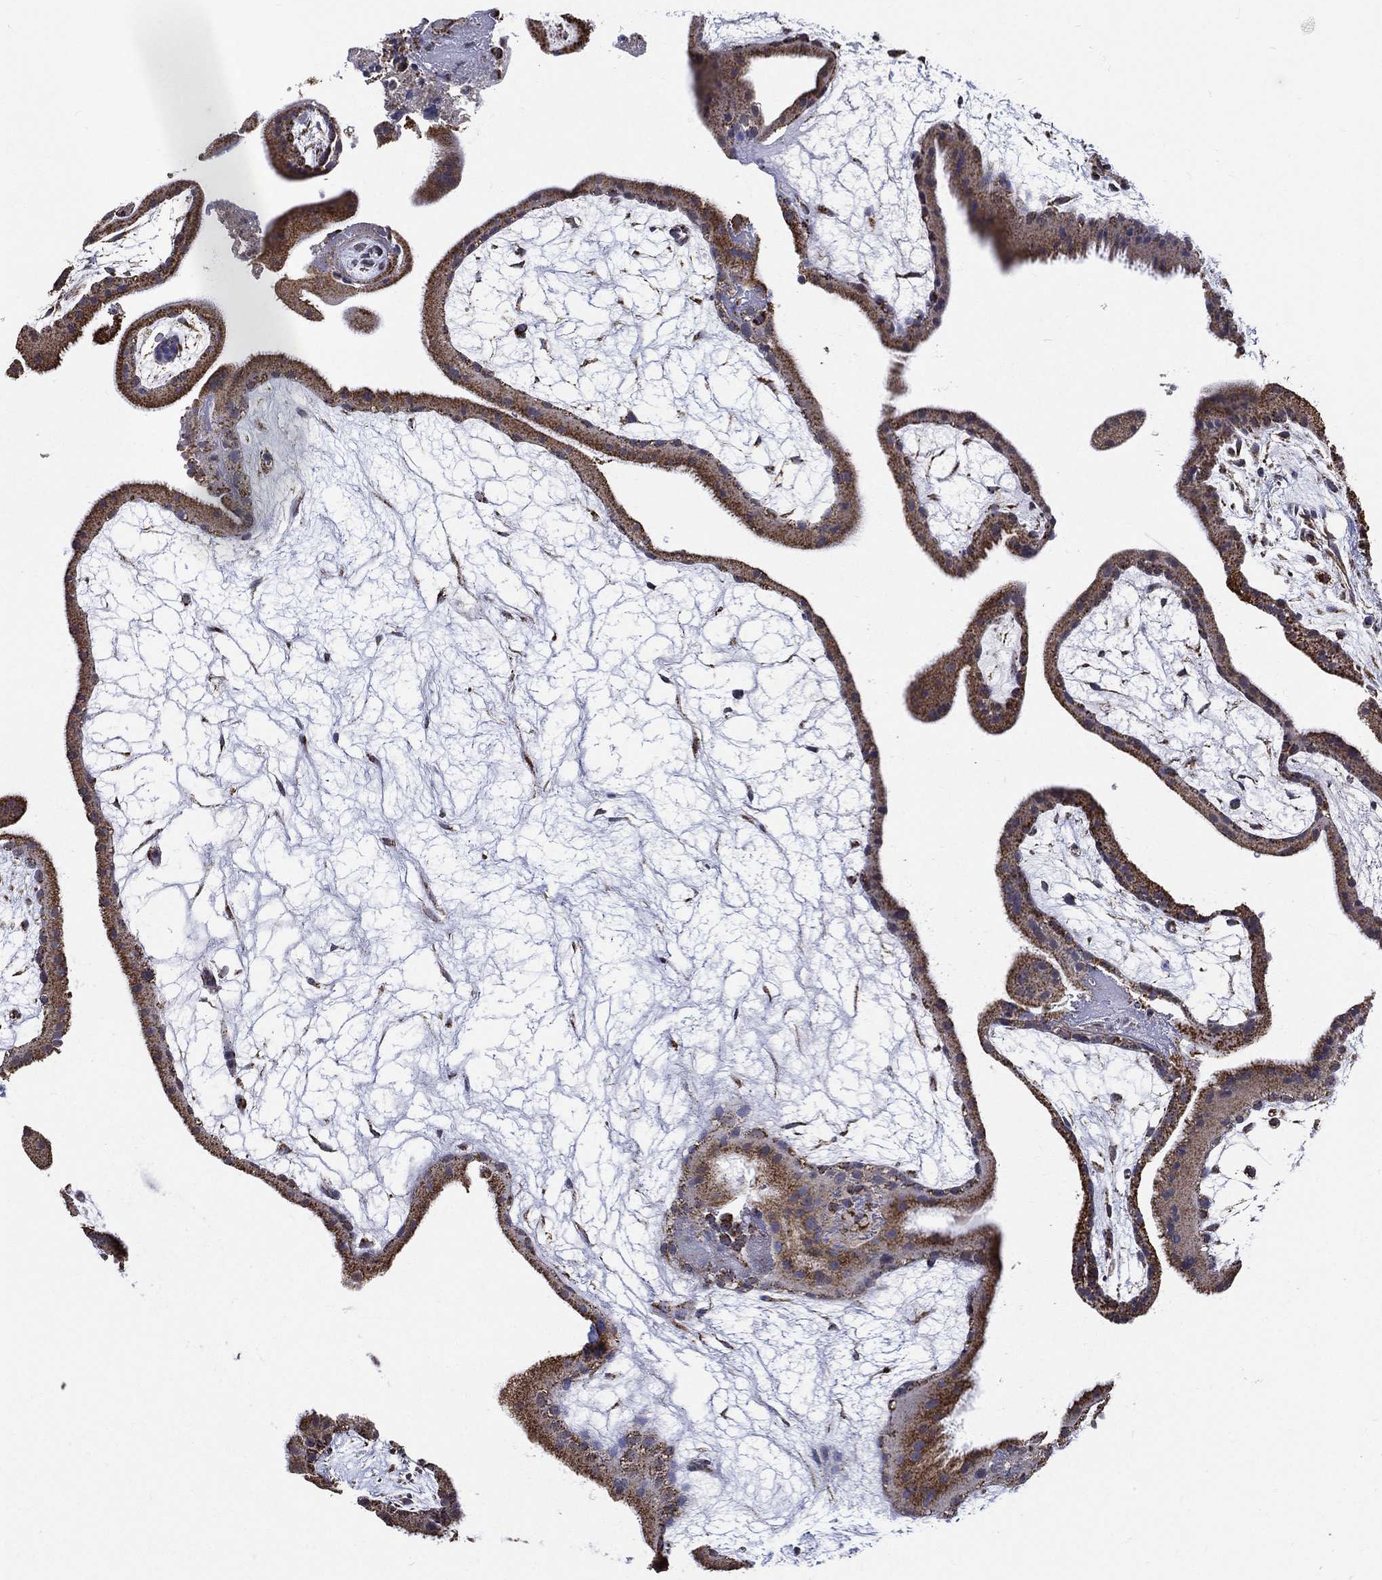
{"staining": {"intensity": "moderate", "quantity": ">75%", "location": "cytoplasmic/membranous"}, "tissue": "placenta", "cell_type": "Decidual cells", "image_type": "normal", "snomed": [{"axis": "morphology", "description": "Normal tissue, NOS"}, {"axis": "topography", "description": "Placenta"}], "caption": "Moderate cytoplasmic/membranous protein expression is present in approximately >75% of decidual cells in placenta.", "gene": "NDUFAB1", "patient": {"sex": "female", "age": 19}}